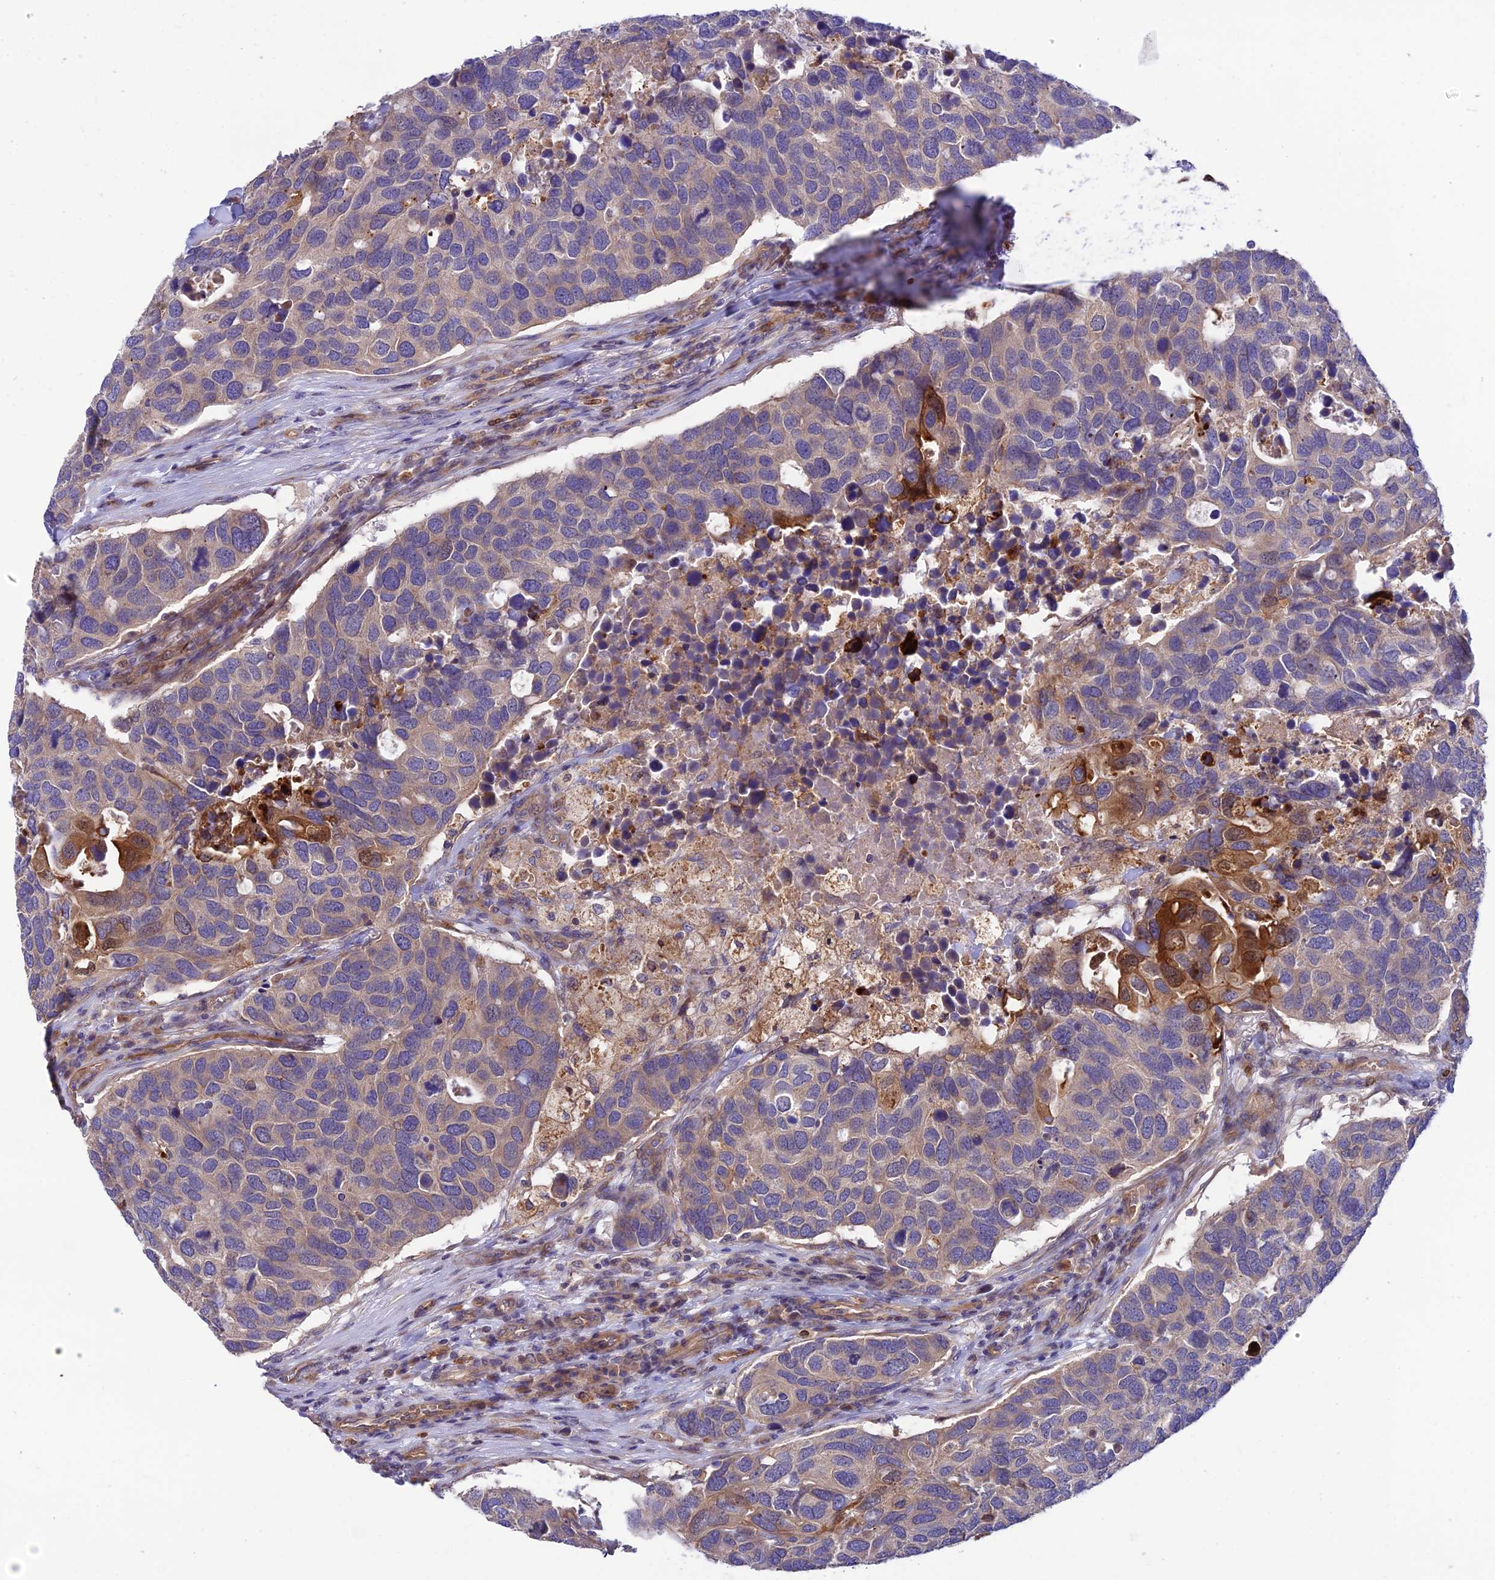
{"staining": {"intensity": "strong", "quantity": "<25%", "location": "cytoplasmic/membranous"}, "tissue": "breast cancer", "cell_type": "Tumor cells", "image_type": "cancer", "snomed": [{"axis": "morphology", "description": "Duct carcinoma"}, {"axis": "topography", "description": "Breast"}], "caption": "Approximately <25% of tumor cells in human breast cancer (intraductal carcinoma) display strong cytoplasmic/membranous protein staining as visualized by brown immunohistochemical staining.", "gene": "TRIM43B", "patient": {"sex": "female", "age": 83}}